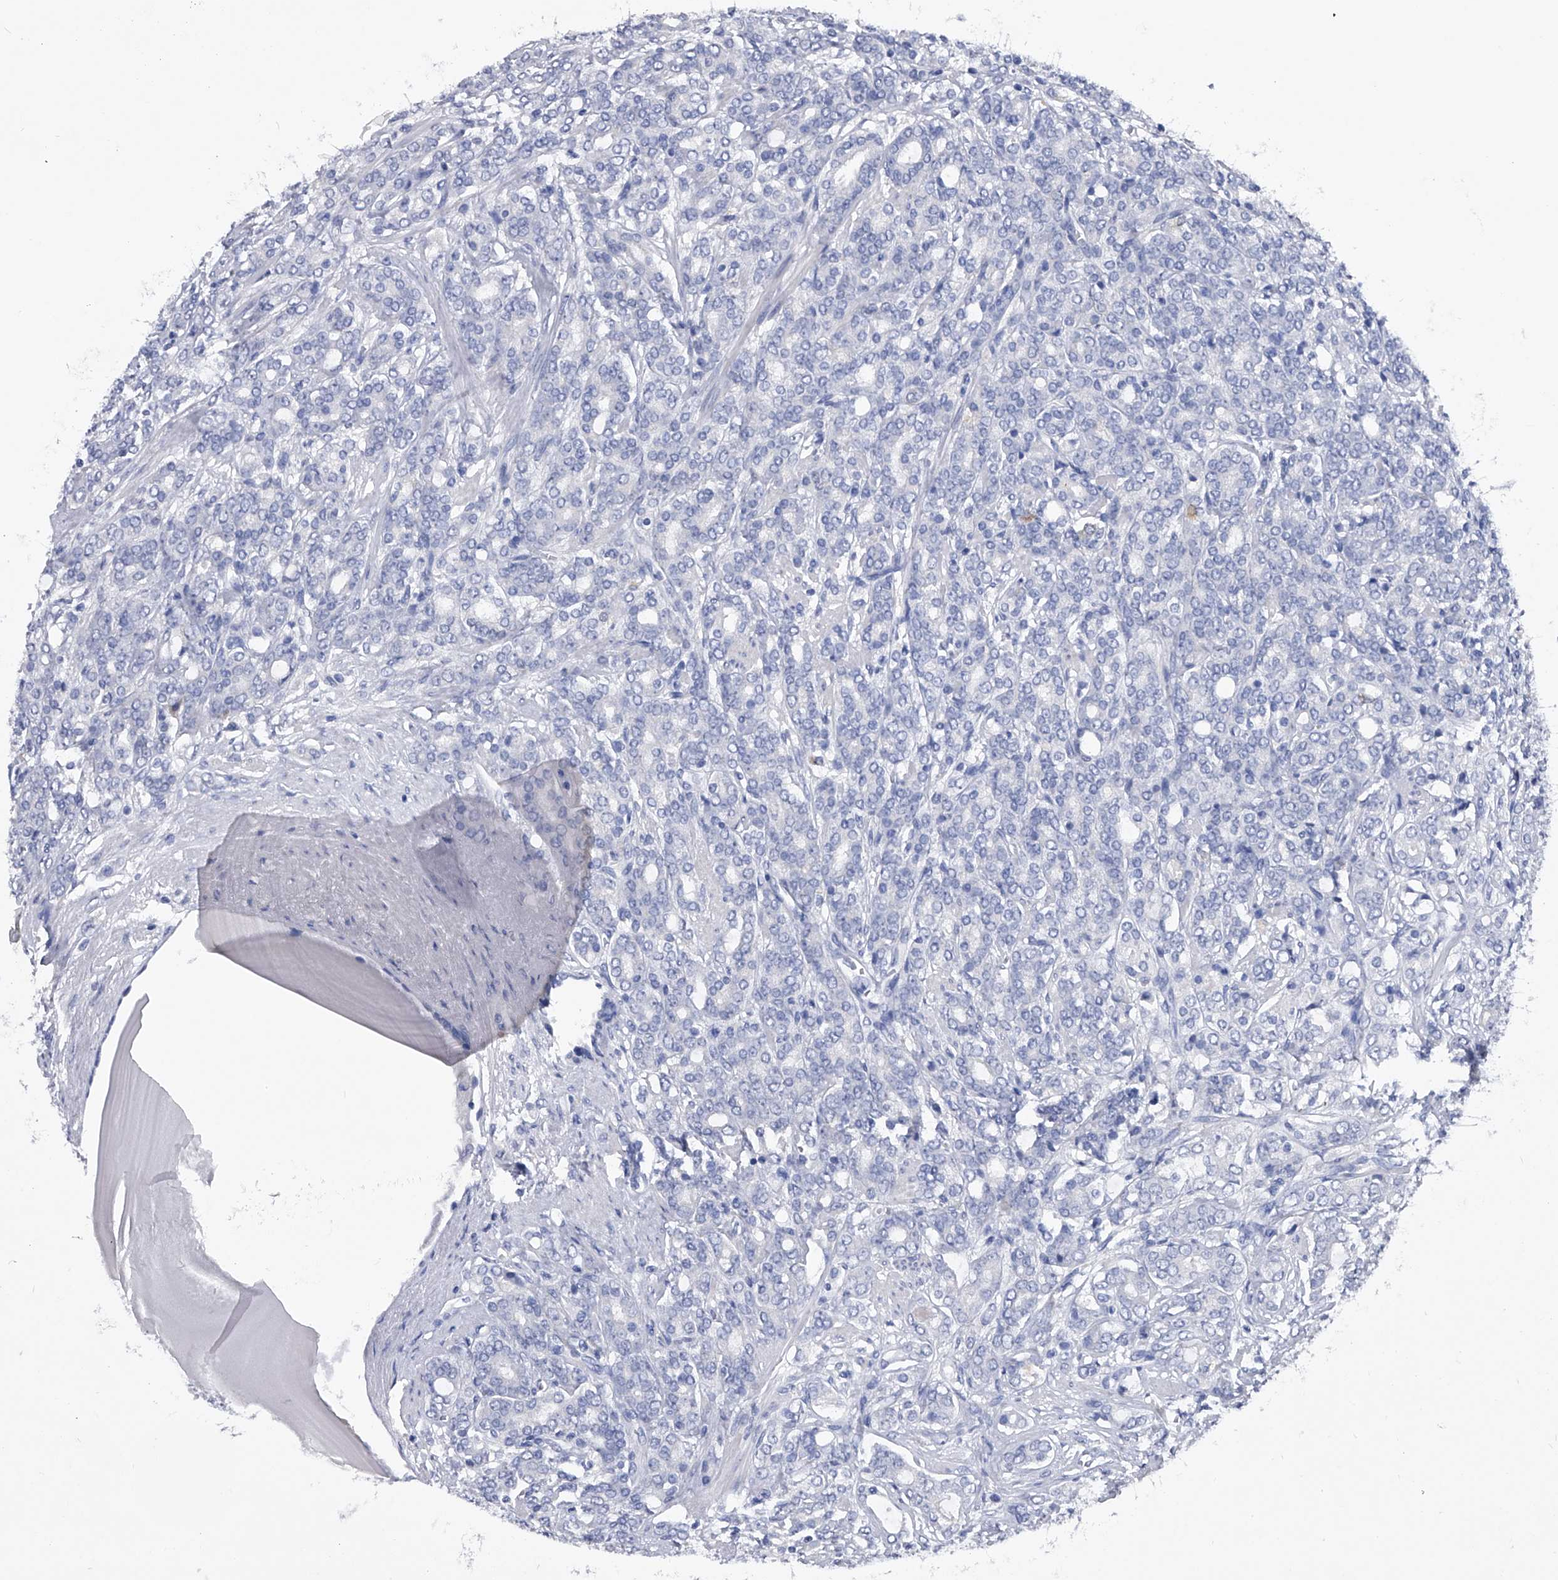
{"staining": {"intensity": "negative", "quantity": "none", "location": "none"}, "tissue": "prostate cancer", "cell_type": "Tumor cells", "image_type": "cancer", "snomed": [{"axis": "morphology", "description": "Adenocarcinoma, High grade"}, {"axis": "topography", "description": "Prostate"}], "caption": "Tumor cells are negative for brown protein staining in prostate adenocarcinoma (high-grade). The staining was performed using DAB (3,3'-diaminobenzidine) to visualize the protein expression in brown, while the nuclei were stained in blue with hematoxylin (Magnification: 20x).", "gene": "ASNS", "patient": {"sex": "male", "age": 62}}